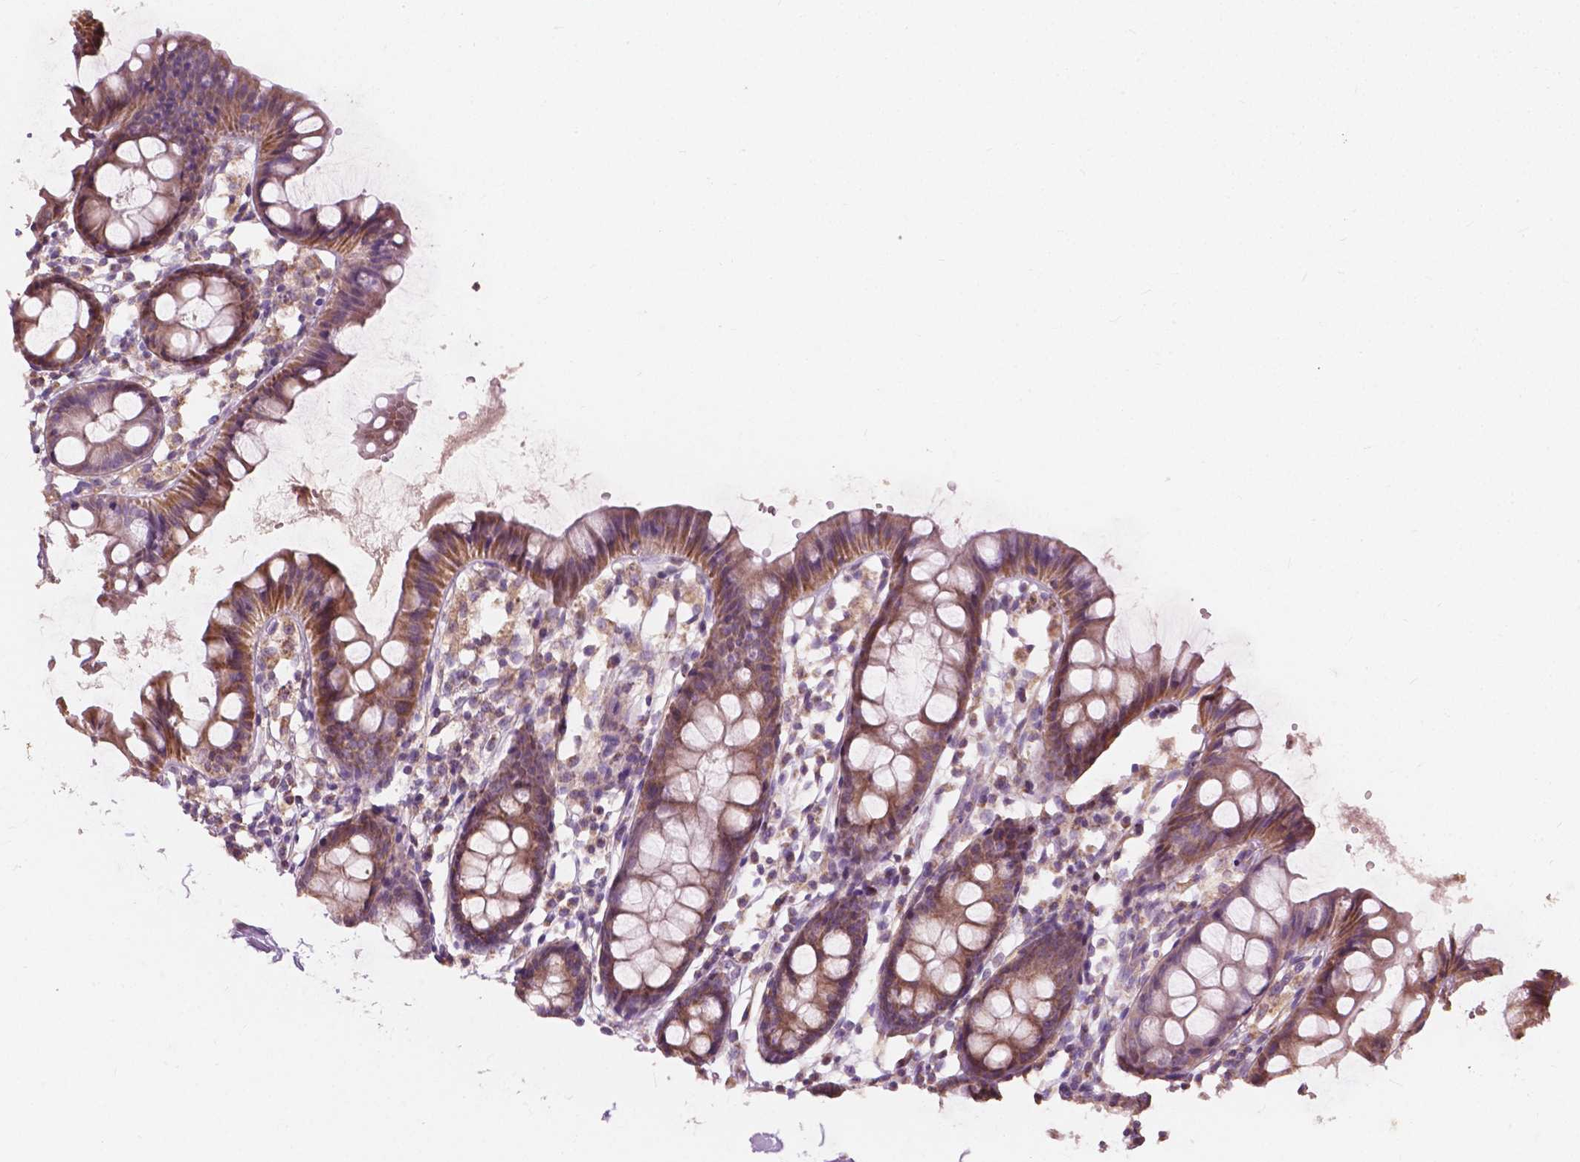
{"staining": {"intensity": "weak", "quantity": ">75%", "location": "cytoplasmic/membranous"}, "tissue": "colon", "cell_type": "Endothelial cells", "image_type": "normal", "snomed": [{"axis": "morphology", "description": "Normal tissue, NOS"}, {"axis": "topography", "description": "Colon"}], "caption": "Human colon stained with a brown dye displays weak cytoplasmic/membranous positive positivity in approximately >75% of endothelial cells.", "gene": "NDUFA10", "patient": {"sex": "female", "age": 84}}